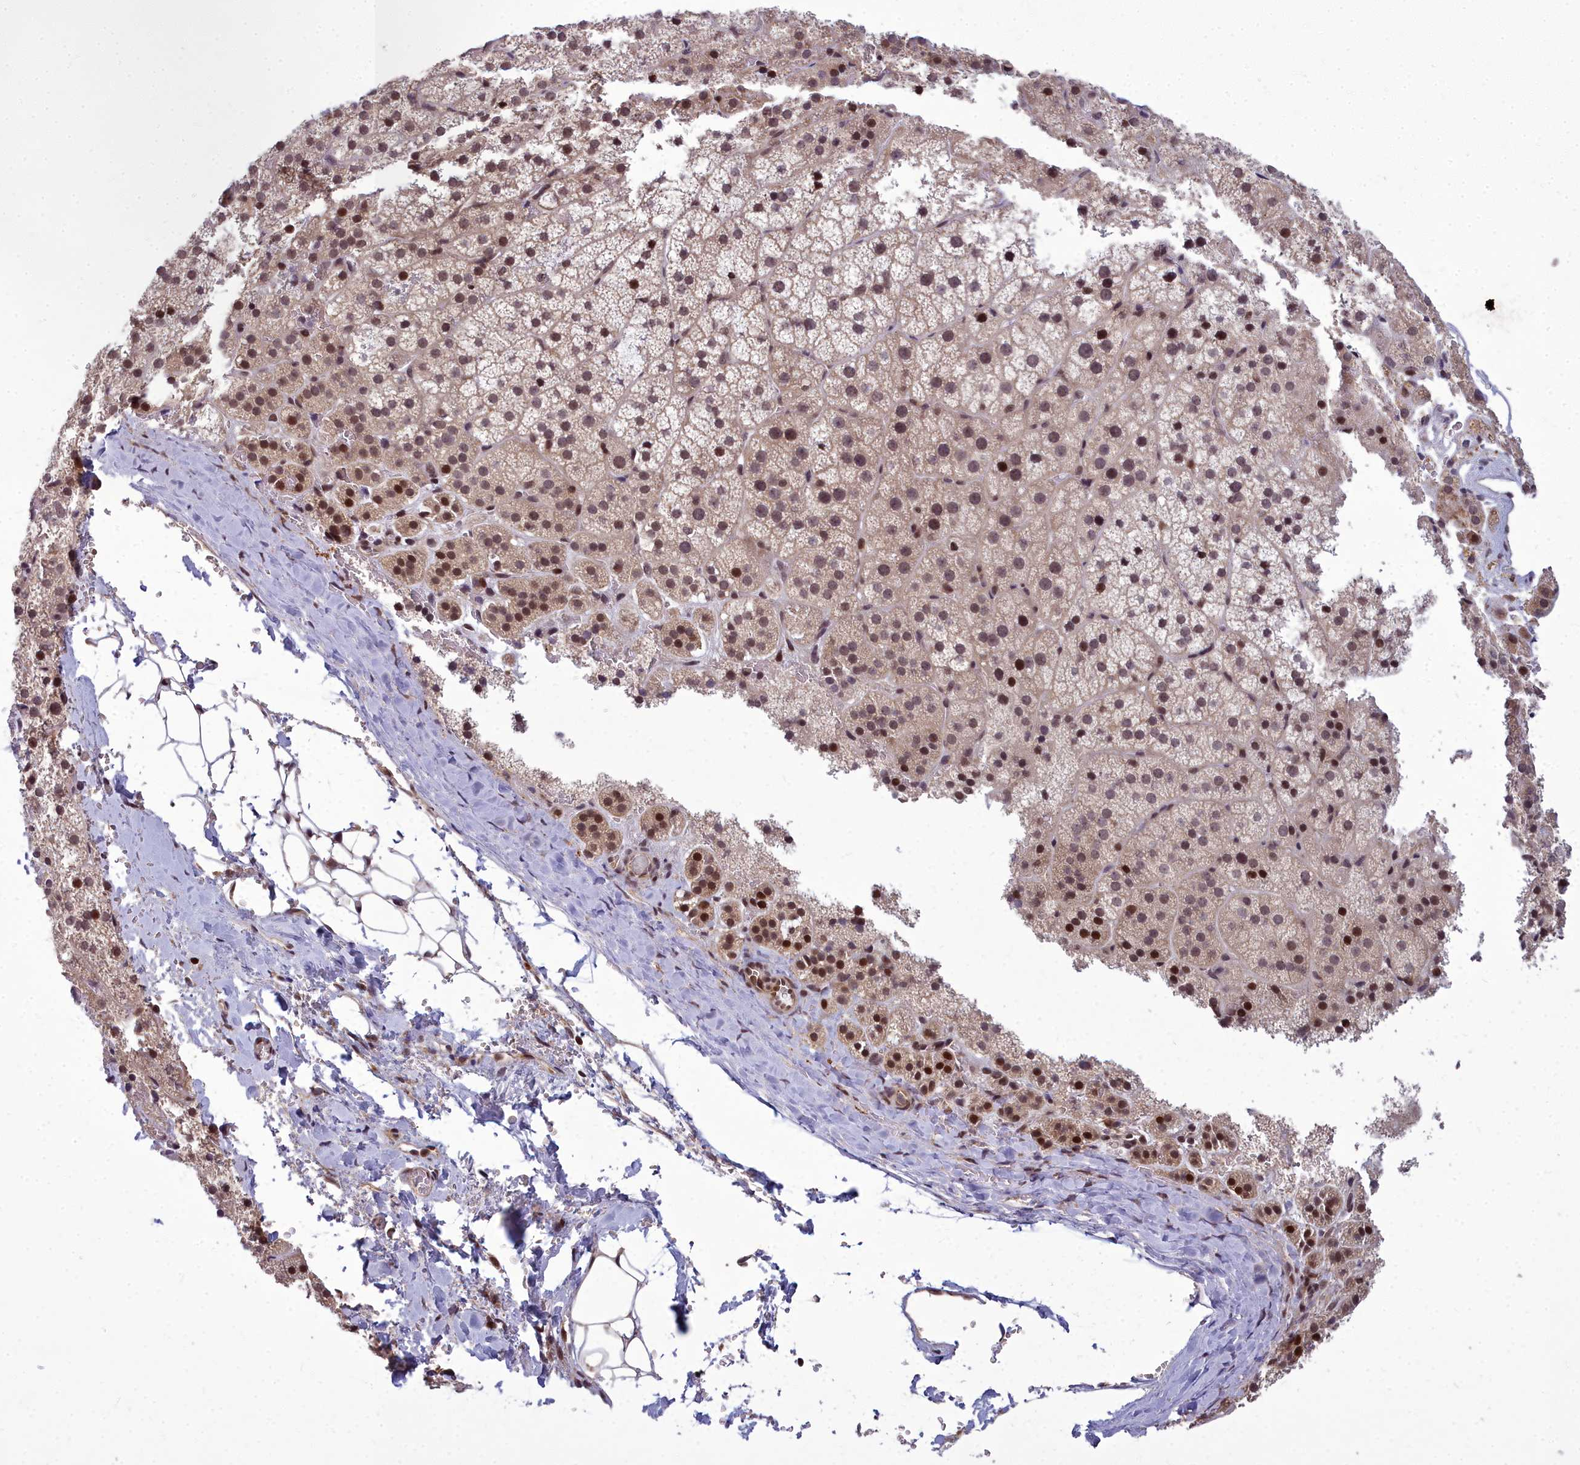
{"staining": {"intensity": "moderate", "quantity": "25%-75%", "location": "nuclear"}, "tissue": "adrenal gland", "cell_type": "Glandular cells", "image_type": "normal", "snomed": [{"axis": "morphology", "description": "Normal tissue, NOS"}, {"axis": "topography", "description": "Adrenal gland"}], "caption": "About 25%-75% of glandular cells in normal adrenal gland reveal moderate nuclear protein positivity as visualized by brown immunohistochemical staining.", "gene": "GMEB1", "patient": {"sex": "female", "age": 44}}